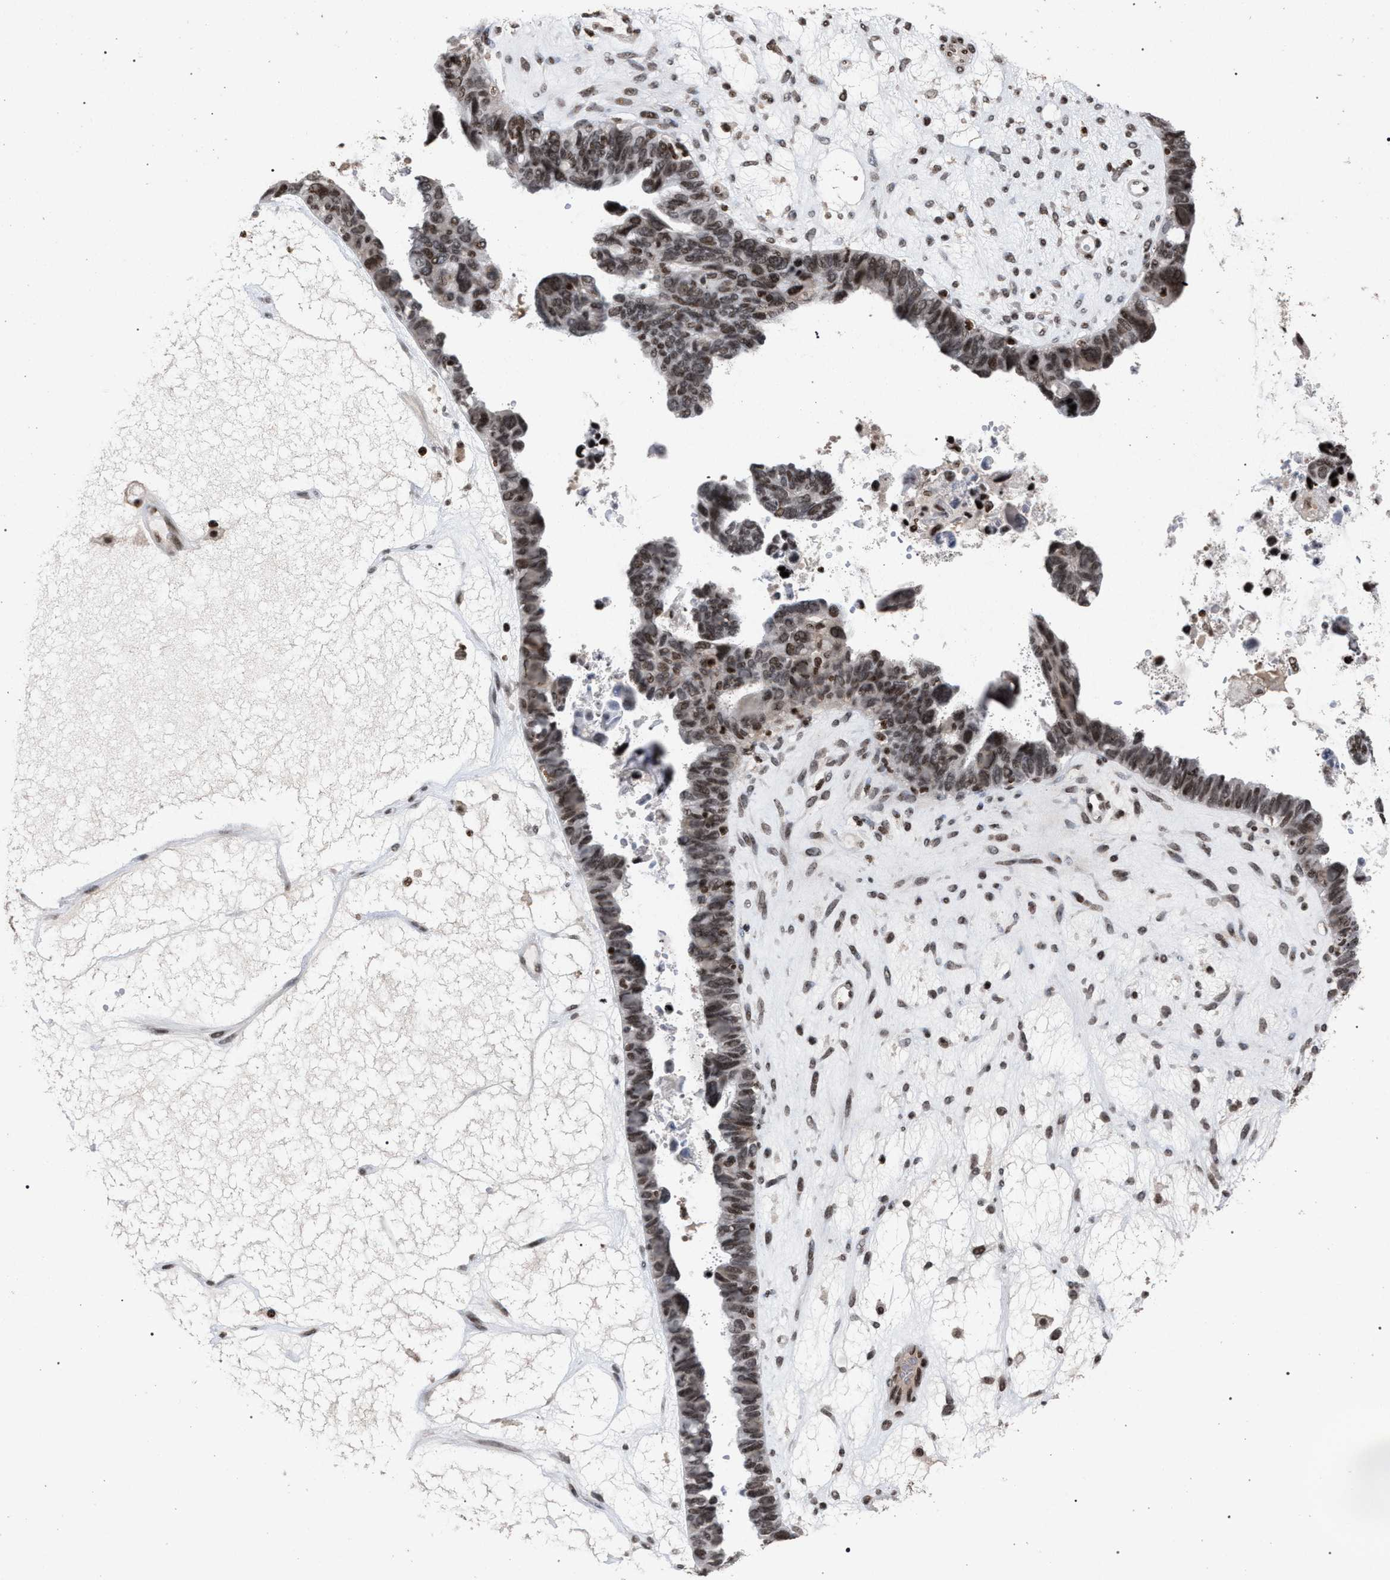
{"staining": {"intensity": "moderate", "quantity": ">75%", "location": "nuclear"}, "tissue": "ovarian cancer", "cell_type": "Tumor cells", "image_type": "cancer", "snomed": [{"axis": "morphology", "description": "Cystadenocarcinoma, serous, NOS"}, {"axis": "topography", "description": "Ovary"}], "caption": "Tumor cells reveal moderate nuclear staining in about >75% of cells in ovarian cancer (serous cystadenocarcinoma).", "gene": "FOXD3", "patient": {"sex": "female", "age": 79}}